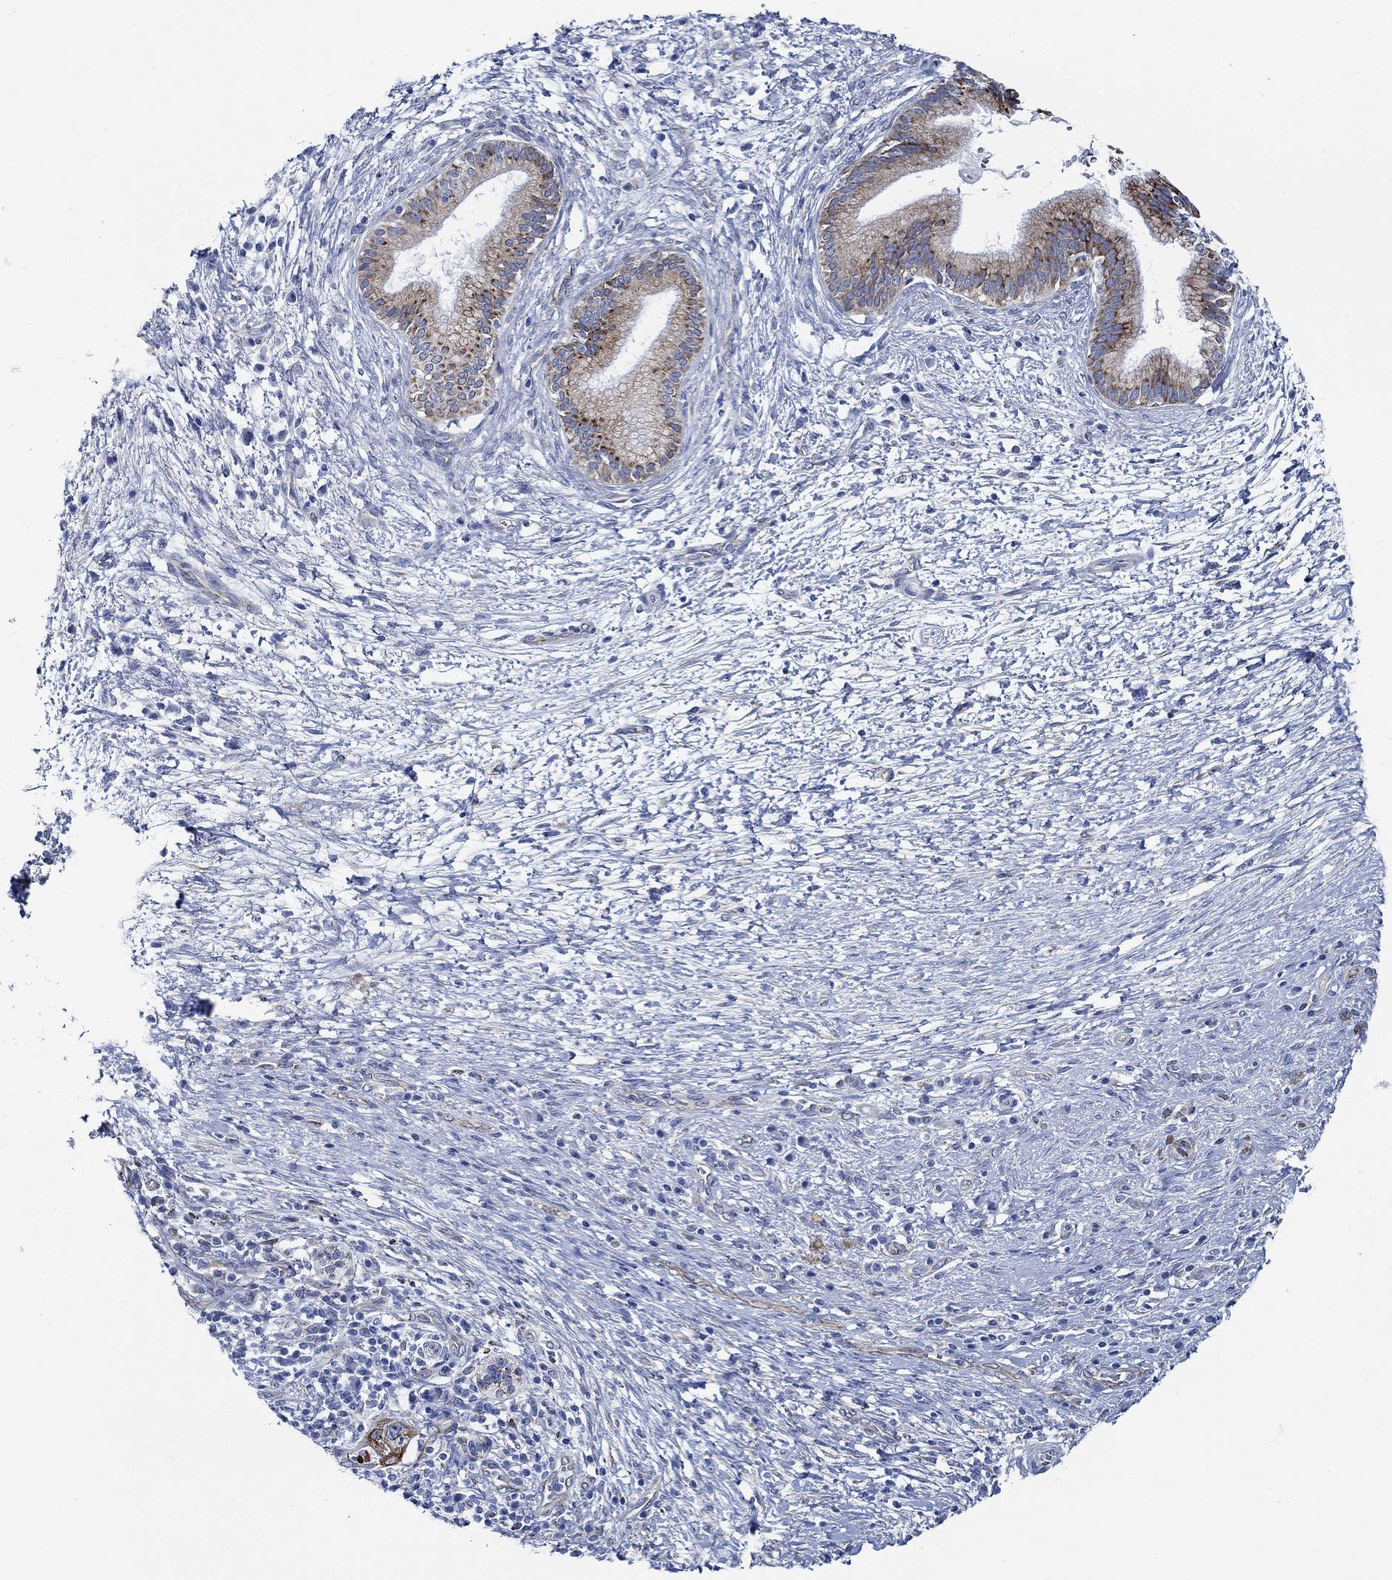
{"staining": {"intensity": "strong", "quantity": "25%-75%", "location": "cytoplasmic/membranous"}, "tissue": "pancreatic cancer", "cell_type": "Tumor cells", "image_type": "cancer", "snomed": [{"axis": "morphology", "description": "Adenocarcinoma, NOS"}, {"axis": "topography", "description": "Pancreas"}], "caption": "Immunohistochemistry staining of pancreatic adenocarcinoma, which exhibits high levels of strong cytoplasmic/membranous staining in approximately 25%-75% of tumor cells indicating strong cytoplasmic/membranous protein staining. The staining was performed using DAB (3,3'-diaminobenzidine) (brown) for protein detection and nuclei were counterstained in hematoxylin (blue).", "gene": "HECW2", "patient": {"sex": "female", "age": 72}}